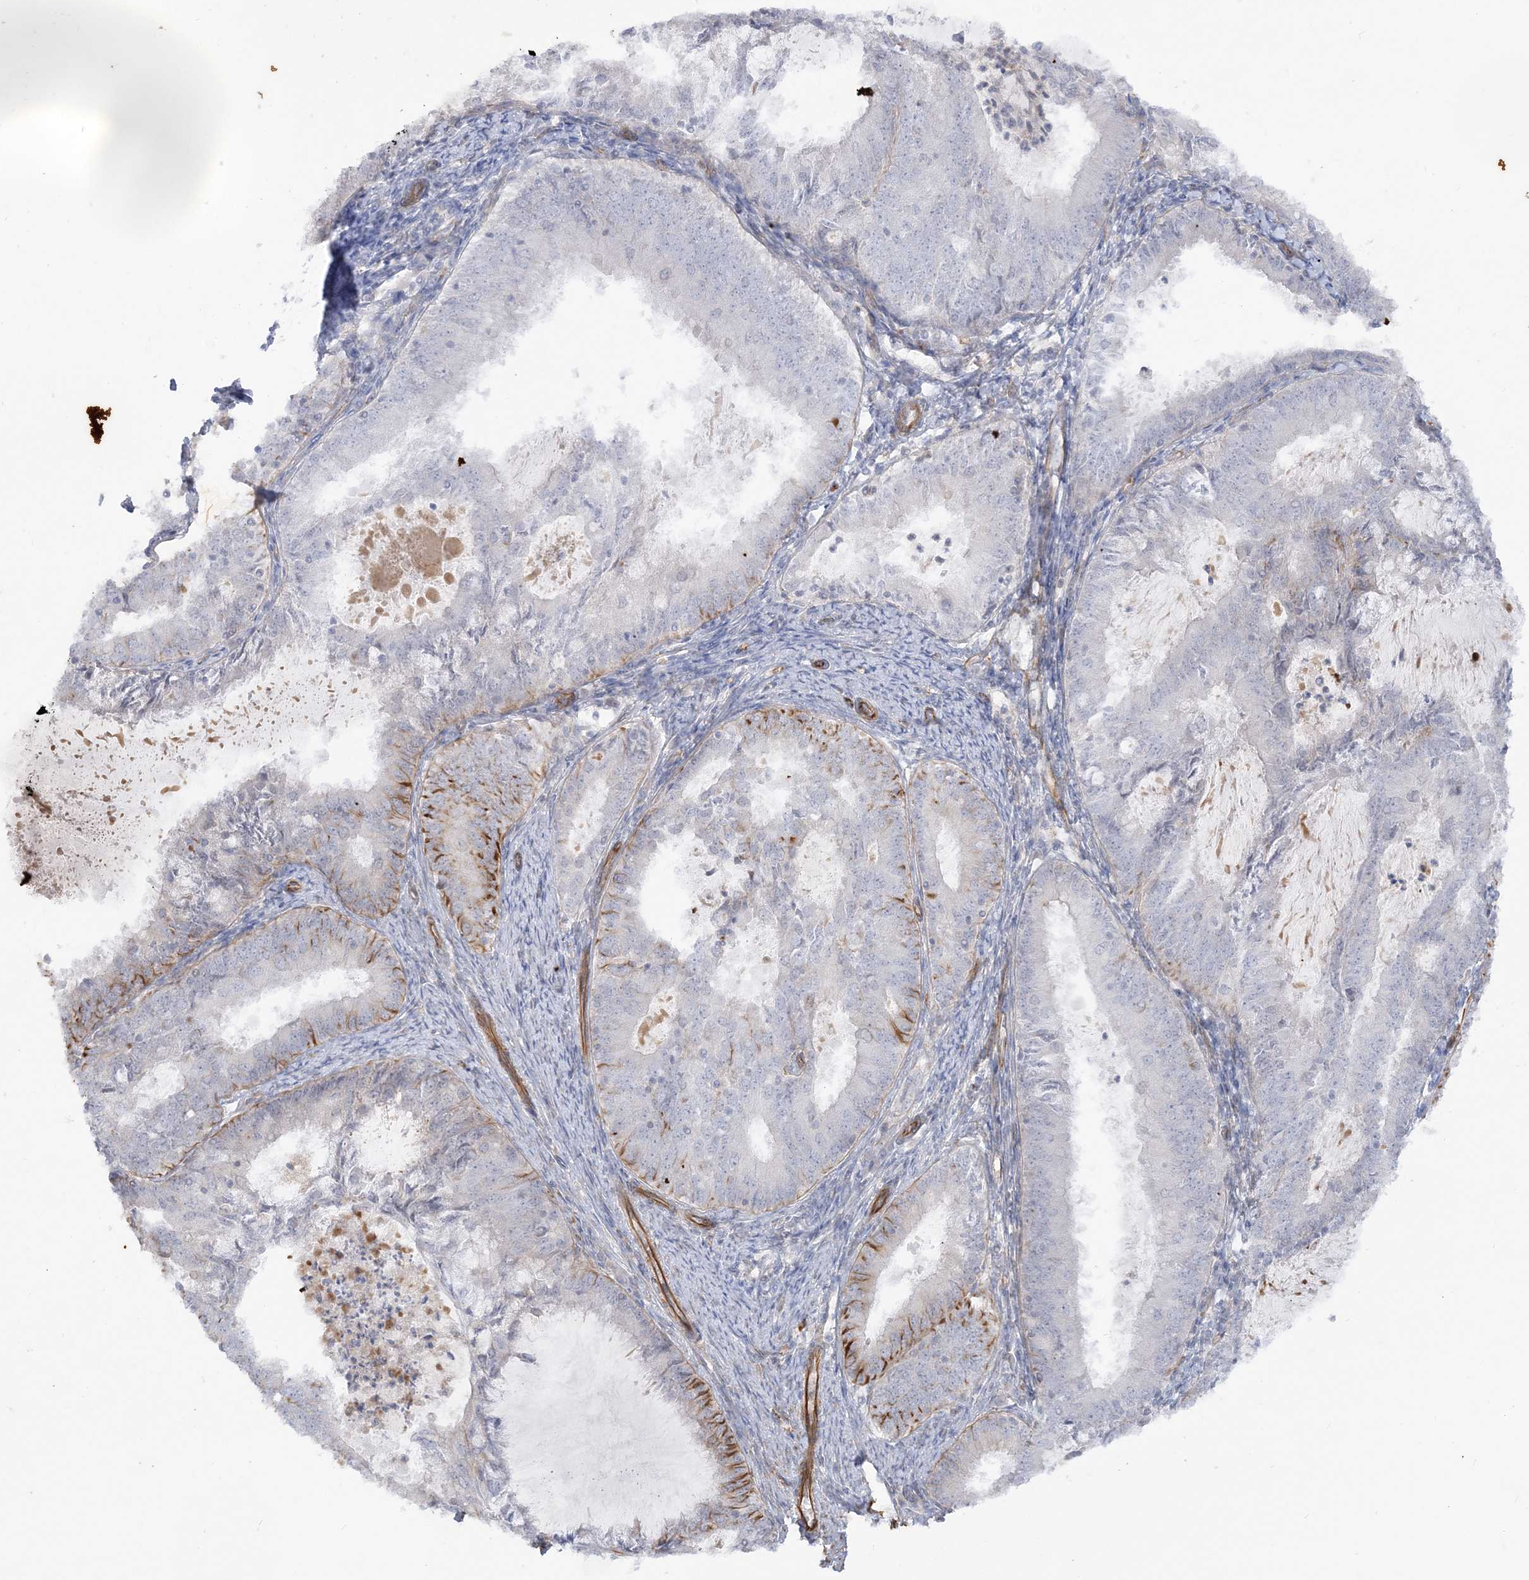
{"staining": {"intensity": "negative", "quantity": "none", "location": "none"}, "tissue": "endometrial cancer", "cell_type": "Tumor cells", "image_type": "cancer", "snomed": [{"axis": "morphology", "description": "Adenocarcinoma, NOS"}, {"axis": "topography", "description": "Endometrium"}], "caption": "The photomicrograph exhibits no staining of tumor cells in adenocarcinoma (endometrial).", "gene": "SCLT1", "patient": {"sex": "female", "age": 57}}